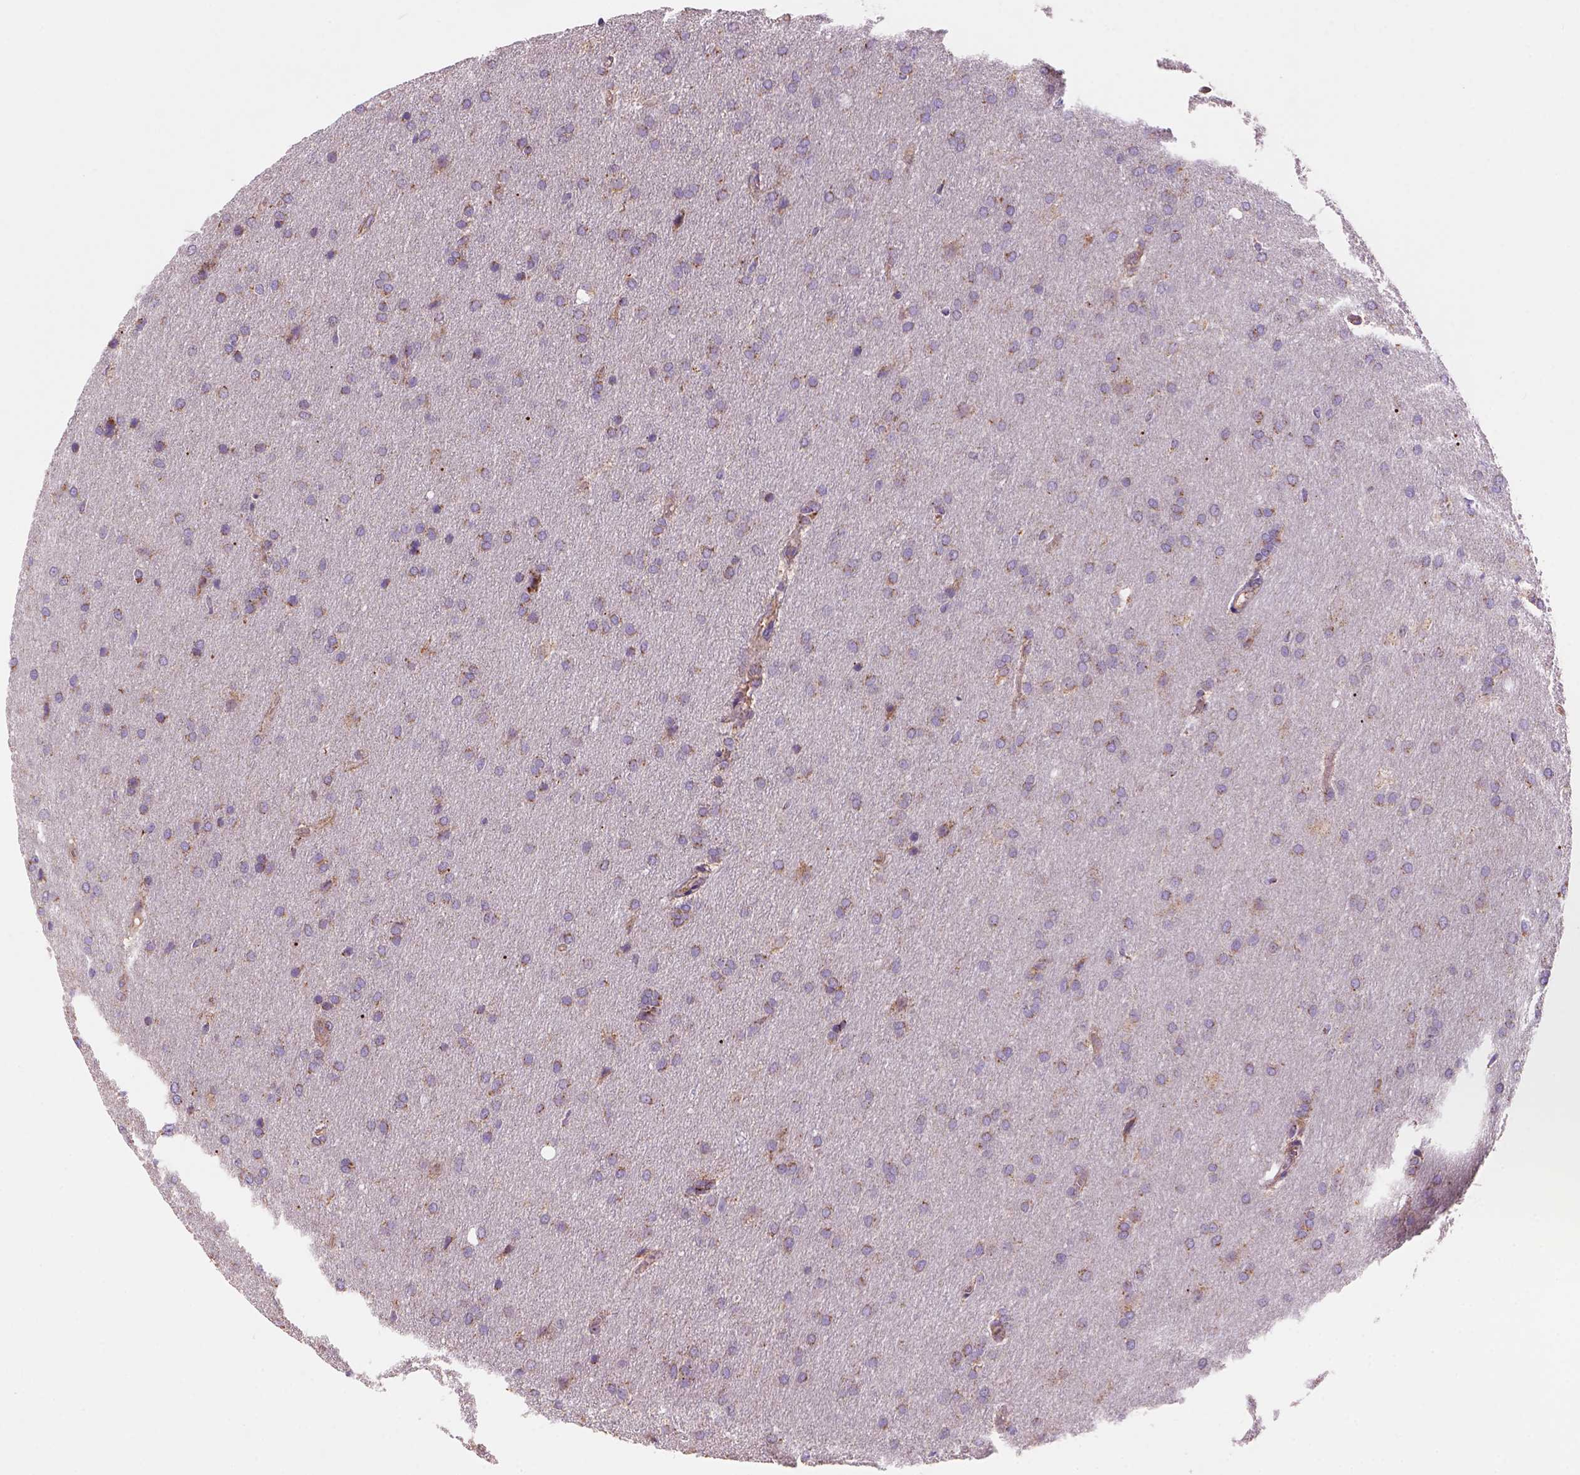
{"staining": {"intensity": "weak", "quantity": "25%-75%", "location": "cytoplasmic/membranous"}, "tissue": "glioma", "cell_type": "Tumor cells", "image_type": "cancer", "snomed": [{"axis": "morphology", "description": "Glioma, malignant, Low grade"}, {"axis": "topography", "description": "Brain"}], "caption": "There is low levels of weak cytoplasmic/membranous positivity in tumor cells of glioma, as demonstrated by immunohistochemical staining (brown color).", "gene": "WARS2", "patient": {"sex": "female", "age": 32}}